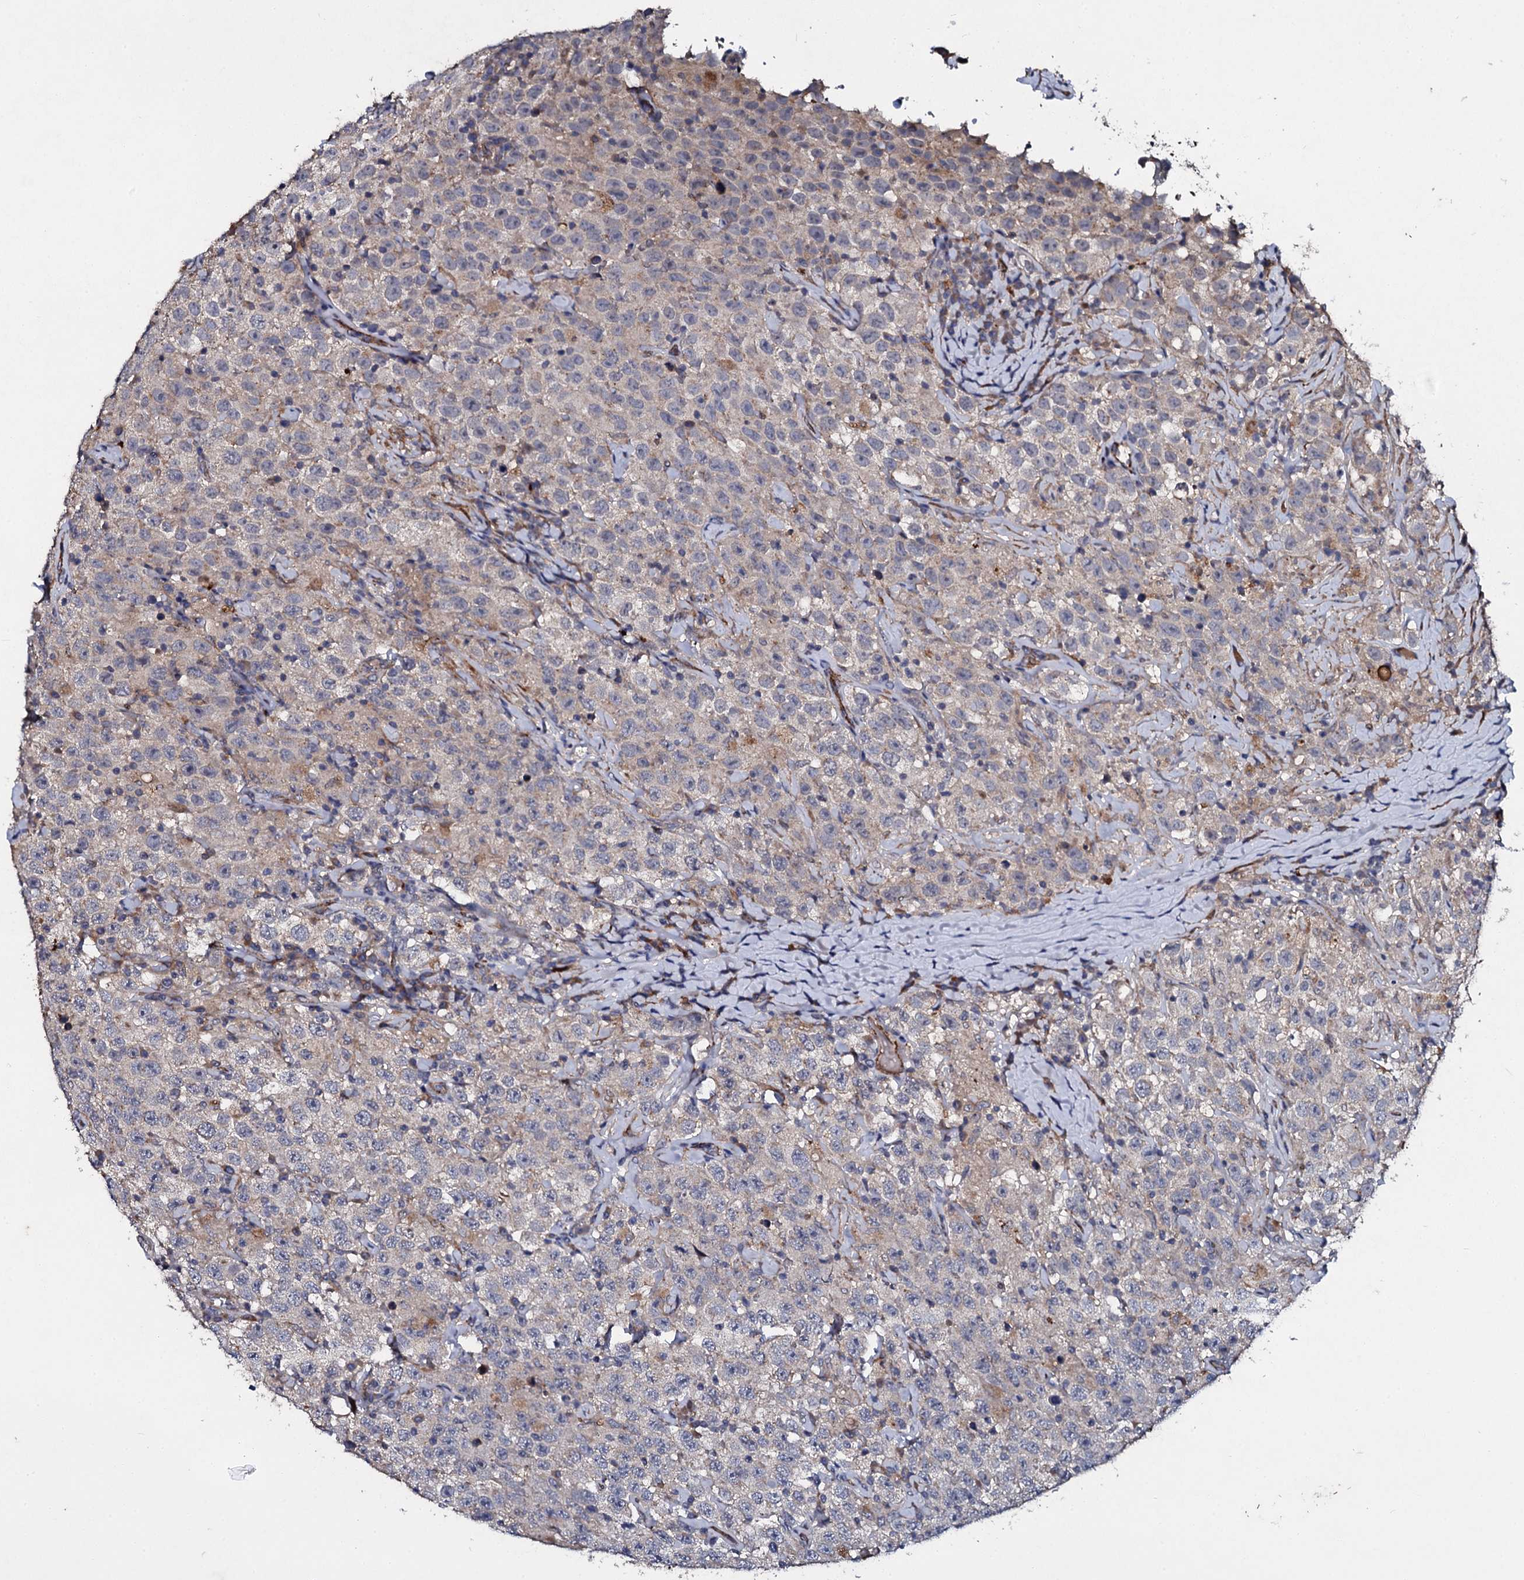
{"staining": {"intensity": "weak", "quantity": "<25%", "location": "cytoplasmic/membranous"}, "tissue": "testis cancer", "cell_type": "Tumor cells", "image_type": "cancer", "snomed": [{"axis": "morphology", "description": "Seminoma, NOS"}, {"axis": "topography", "description": "Testis"}], "caption": "Immunohistochemistry image of neoplastic tissue: testis cancer stained with DAB (3,3'-diaminobenzidine) demonstrates no significant protein staining in tumor cells. (IHC, brightfield microscopy, high magnification).", "gene": "LRRC28", "patient": {"sex": "male", "age": 41}}